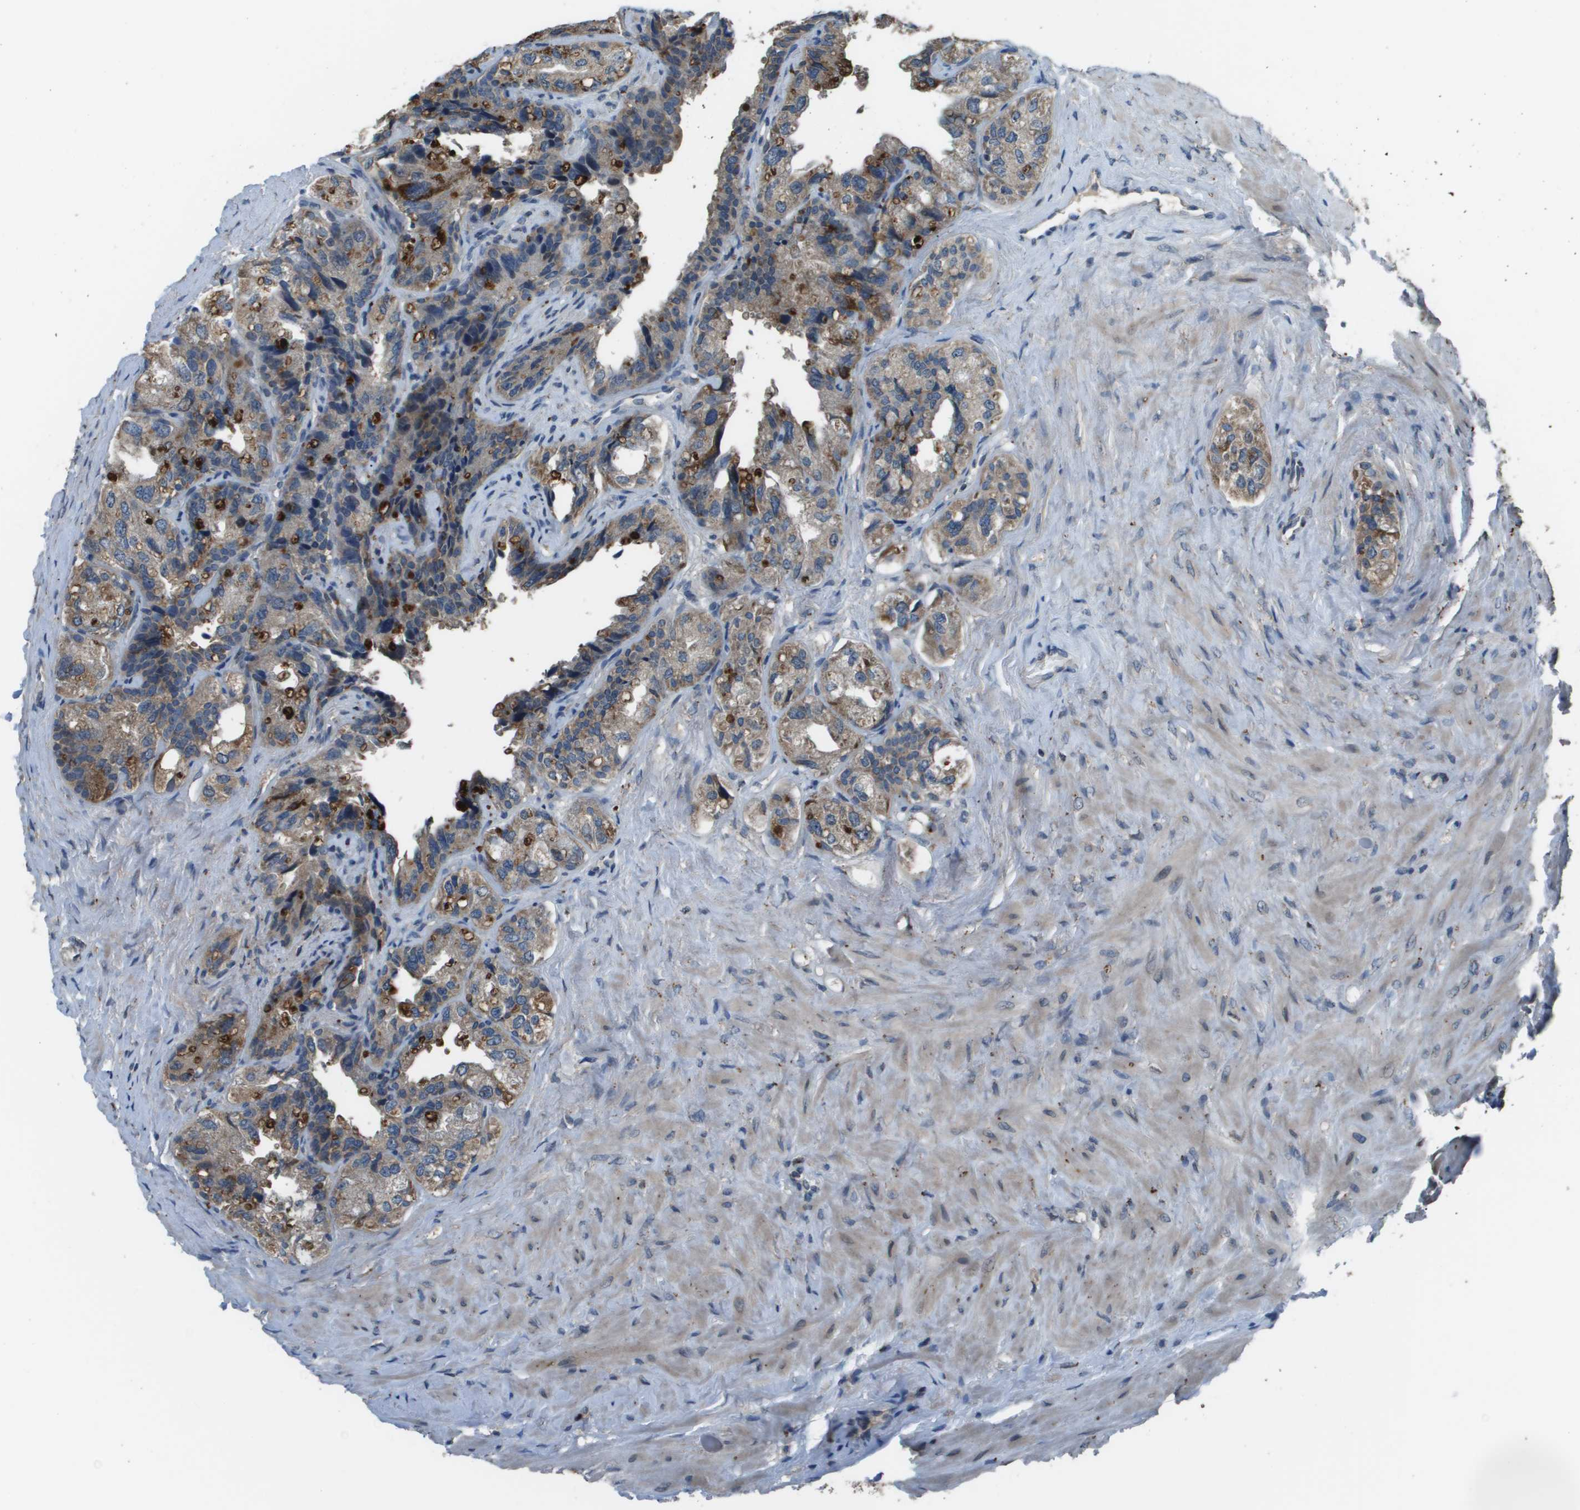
{"staining": {"intensity": "weak", "quantity": "25%-75%", "location": "cytoplasmic/membranous"}, "tissue": "seminal vesicle", "cell_type": "Glandular cells", "image_type": "normal", "snomed": [{"axis": "morphology", "description": "Normal tissue, NOS"}, {"axis": "topography", "description": "Seminal veicle"}], "caption": "A photomicrograph showing weak cytoplasmic/membranous staining in about 25%-75% of glandular cells in normal seminal vesicle, as visualized by brown immunohistochemical staining.", "gene": "GOSR2", "patient": {"sex": "male", "age": 68}}